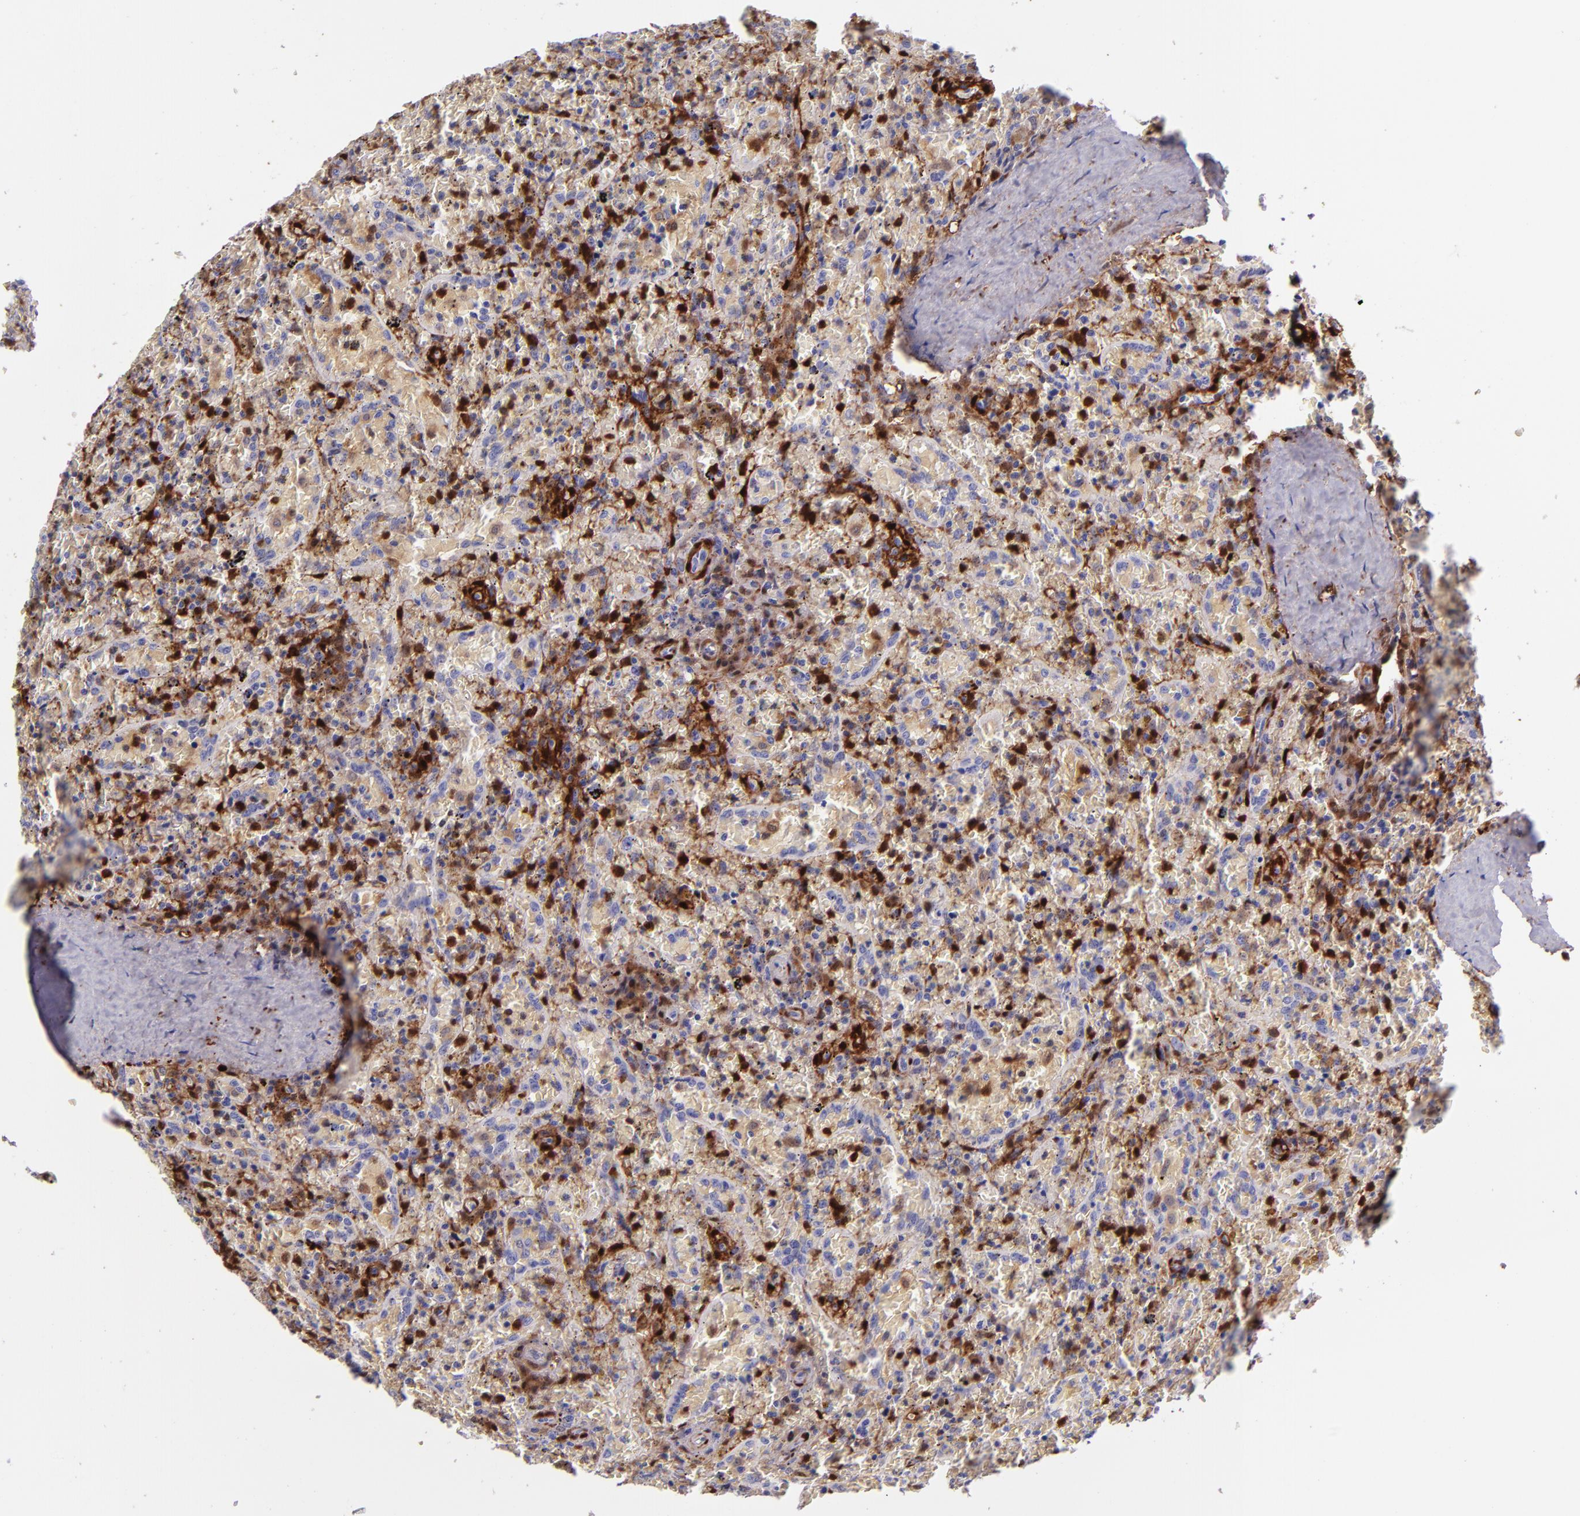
{"staining": {"intensity": "negative", "quantity": "none", "location": "none"}, "tissue": "lymphoma", "cell_type": "Tumor cells", "image_type": "cancer", "snomed": [{"axis": "morphology", "description": "Malignant lymphoma, non-Hodgkin's type, High grade"}, {"axis": "topography", "description": "Spleen"}, {"axis": "topography", "description": "Lymph node"}], "caption": "High magnification brightfield microscopy of high-grade malignant lymphoma, non-Hodgkin's type stained with DAB (3,3'-diaminobenzidine) (brown) and counterstained with hematoxylin (blue): tumor cells show no significant positivity.", "gene": "LGALS1", "patient": {"sex": "female", "age": 70}}